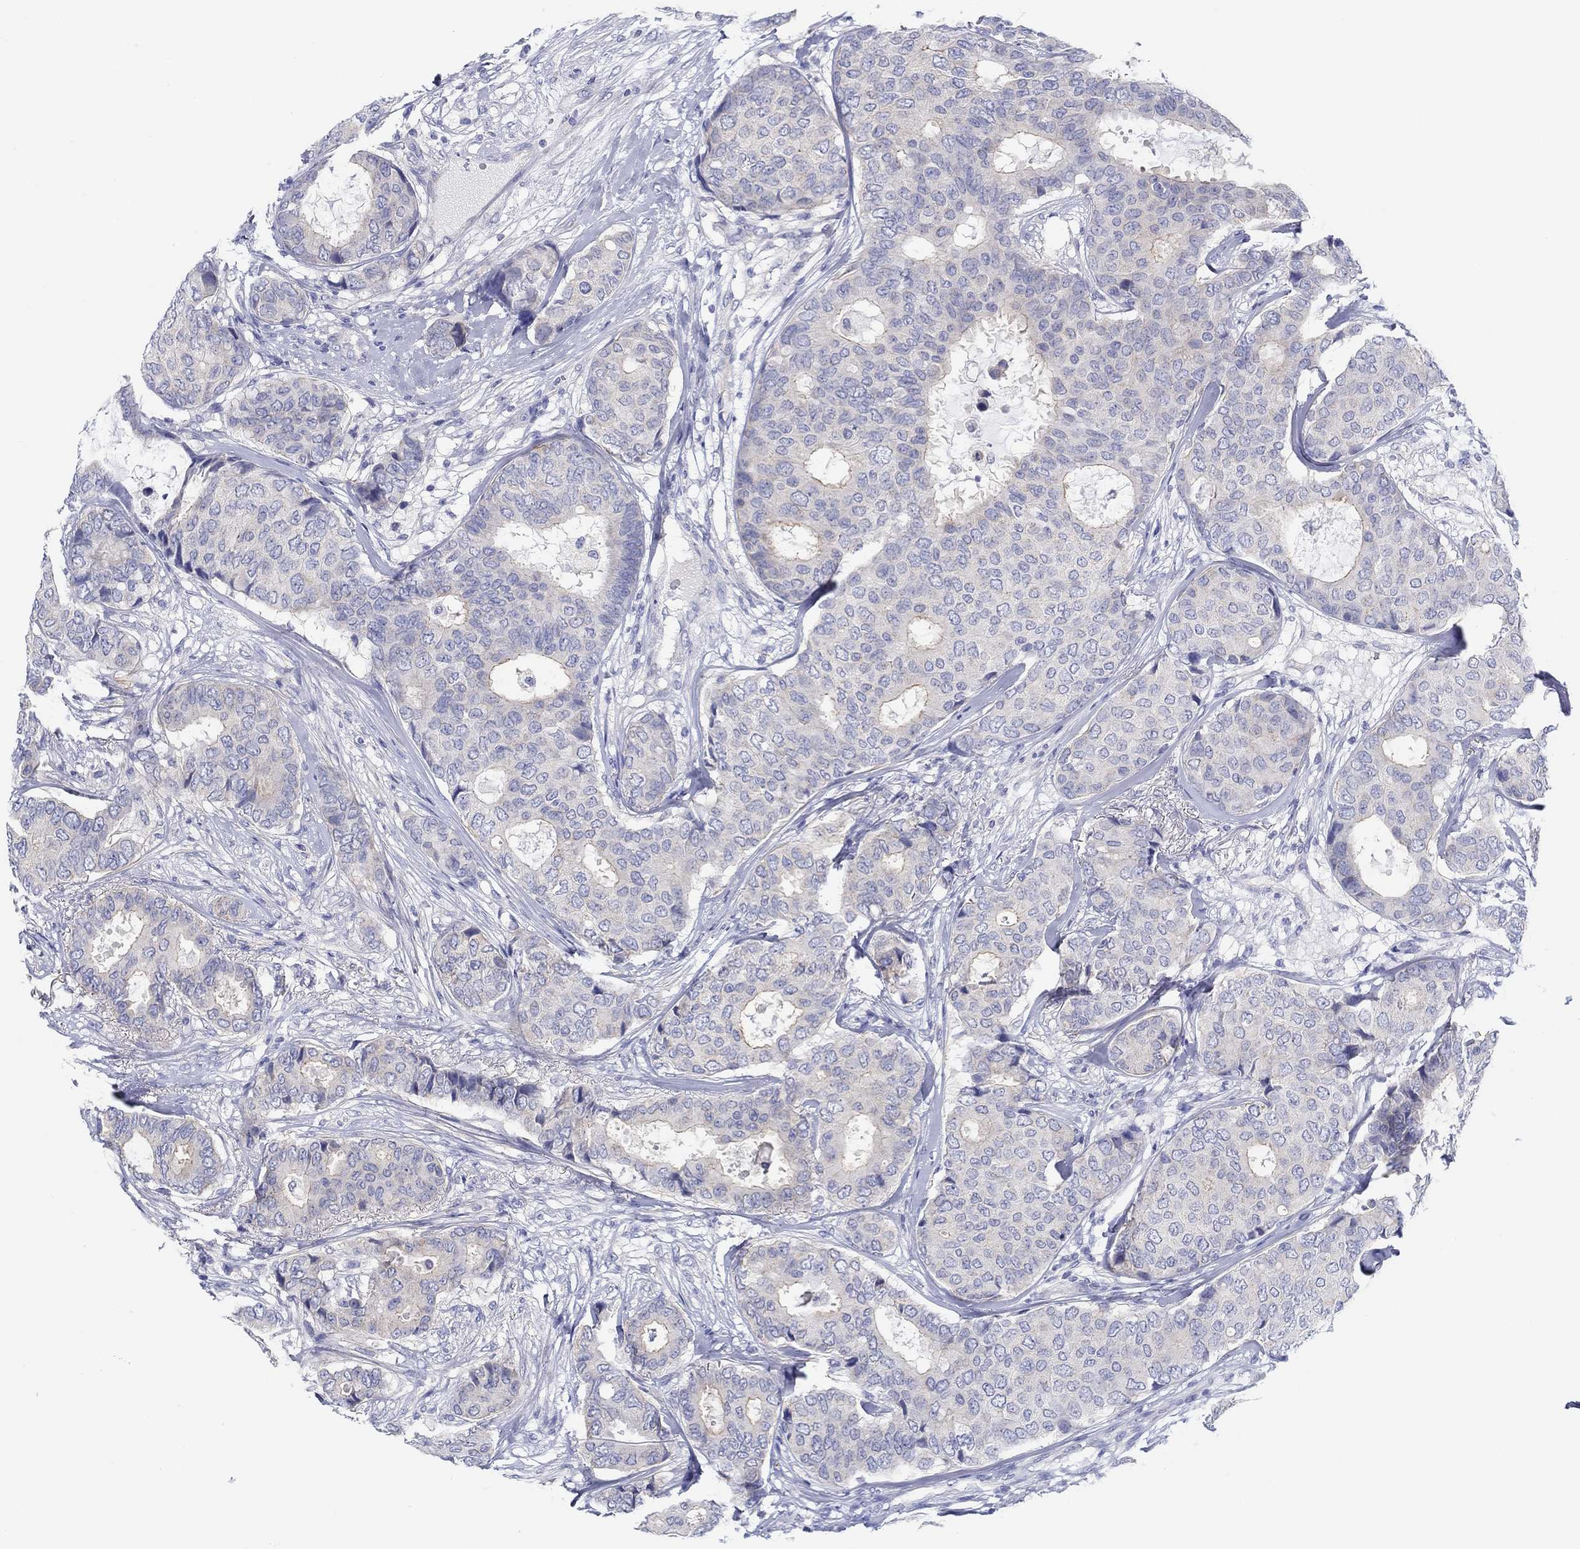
{"staining": {"intensity": "negative", "quantity": "none", "location": "none"}, "tissue": "breast cancer", "cell_type": "Tumor cells", "image_type": "cancer", "snomed": [{"axis": "morphology", "description": "Duct carcinoma"}, {"axis": "topography", "description": "Breast"}], "caption": "Tumor cells show no significant expression in breast infiltrating ductal carcinoma. The staining was performed using DAB (3,3'-diaminobenzidine) to visualize the protein expression in brown, while the nuclei were stained in blue with hematoxylin (Magnification: 20x).", "gene": "HAPLN4", "patient": {"sex": "female", "age": 75}}